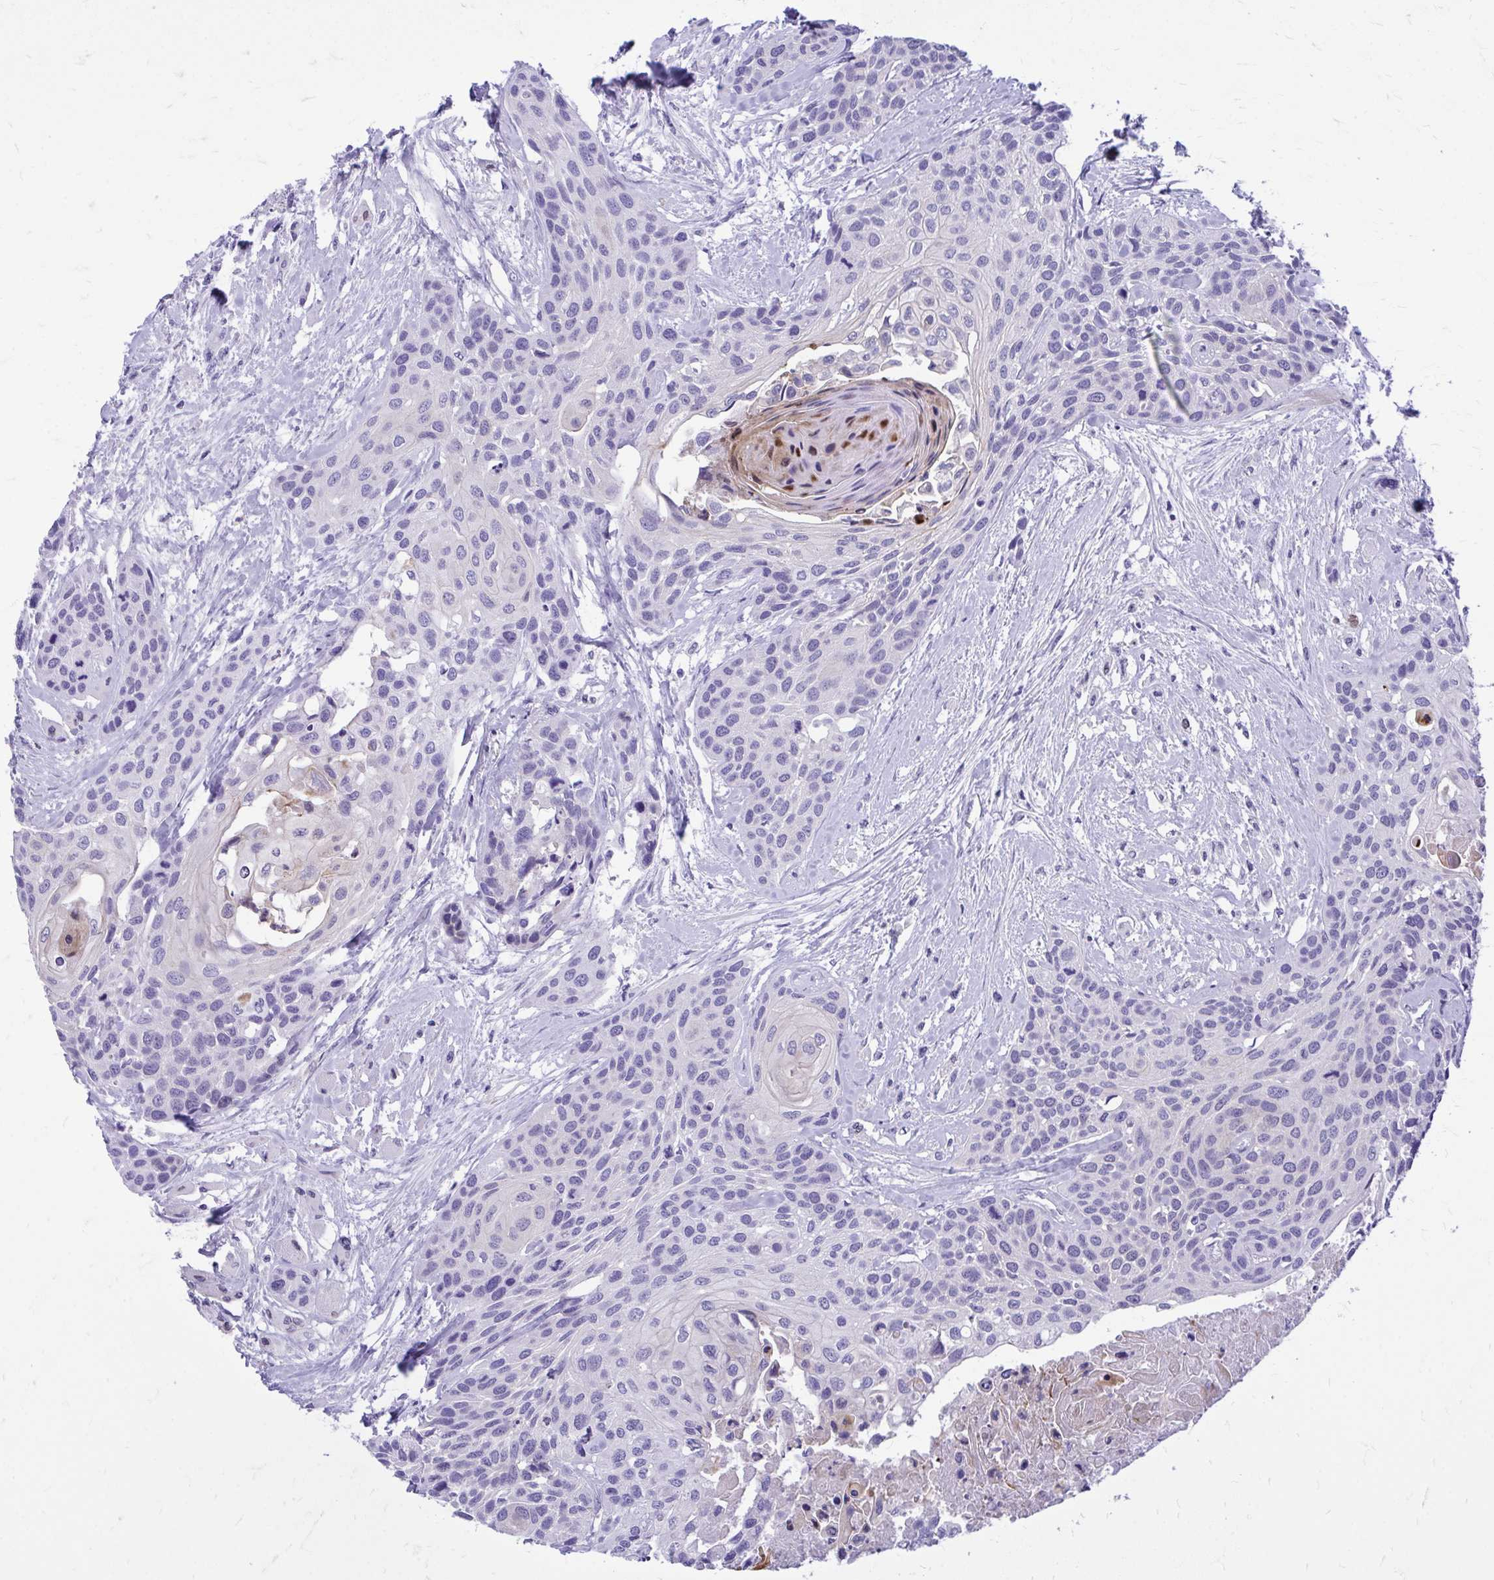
{"staining": {"intensity": "negative", "quantity": "none", "location": "none"}, "tissue": "head and neck cancer", "cell_type": "Tumor cells", "image_type": "cancer", "snomed": [{"axis": "morphology", "description": "Squamous cell carcinoma, NOS"}, {"axis": "topography", "description": "Head-Neck"}], "caption": "There is no significant staining in tumor cells of squamous cell carcinoma (head and neck). (DAB immunohistochemistry (IHC) with hematoxylin counter stain).", "gene": "ADAMTSL1", "patient": {"sex": "female", "age": 50}}